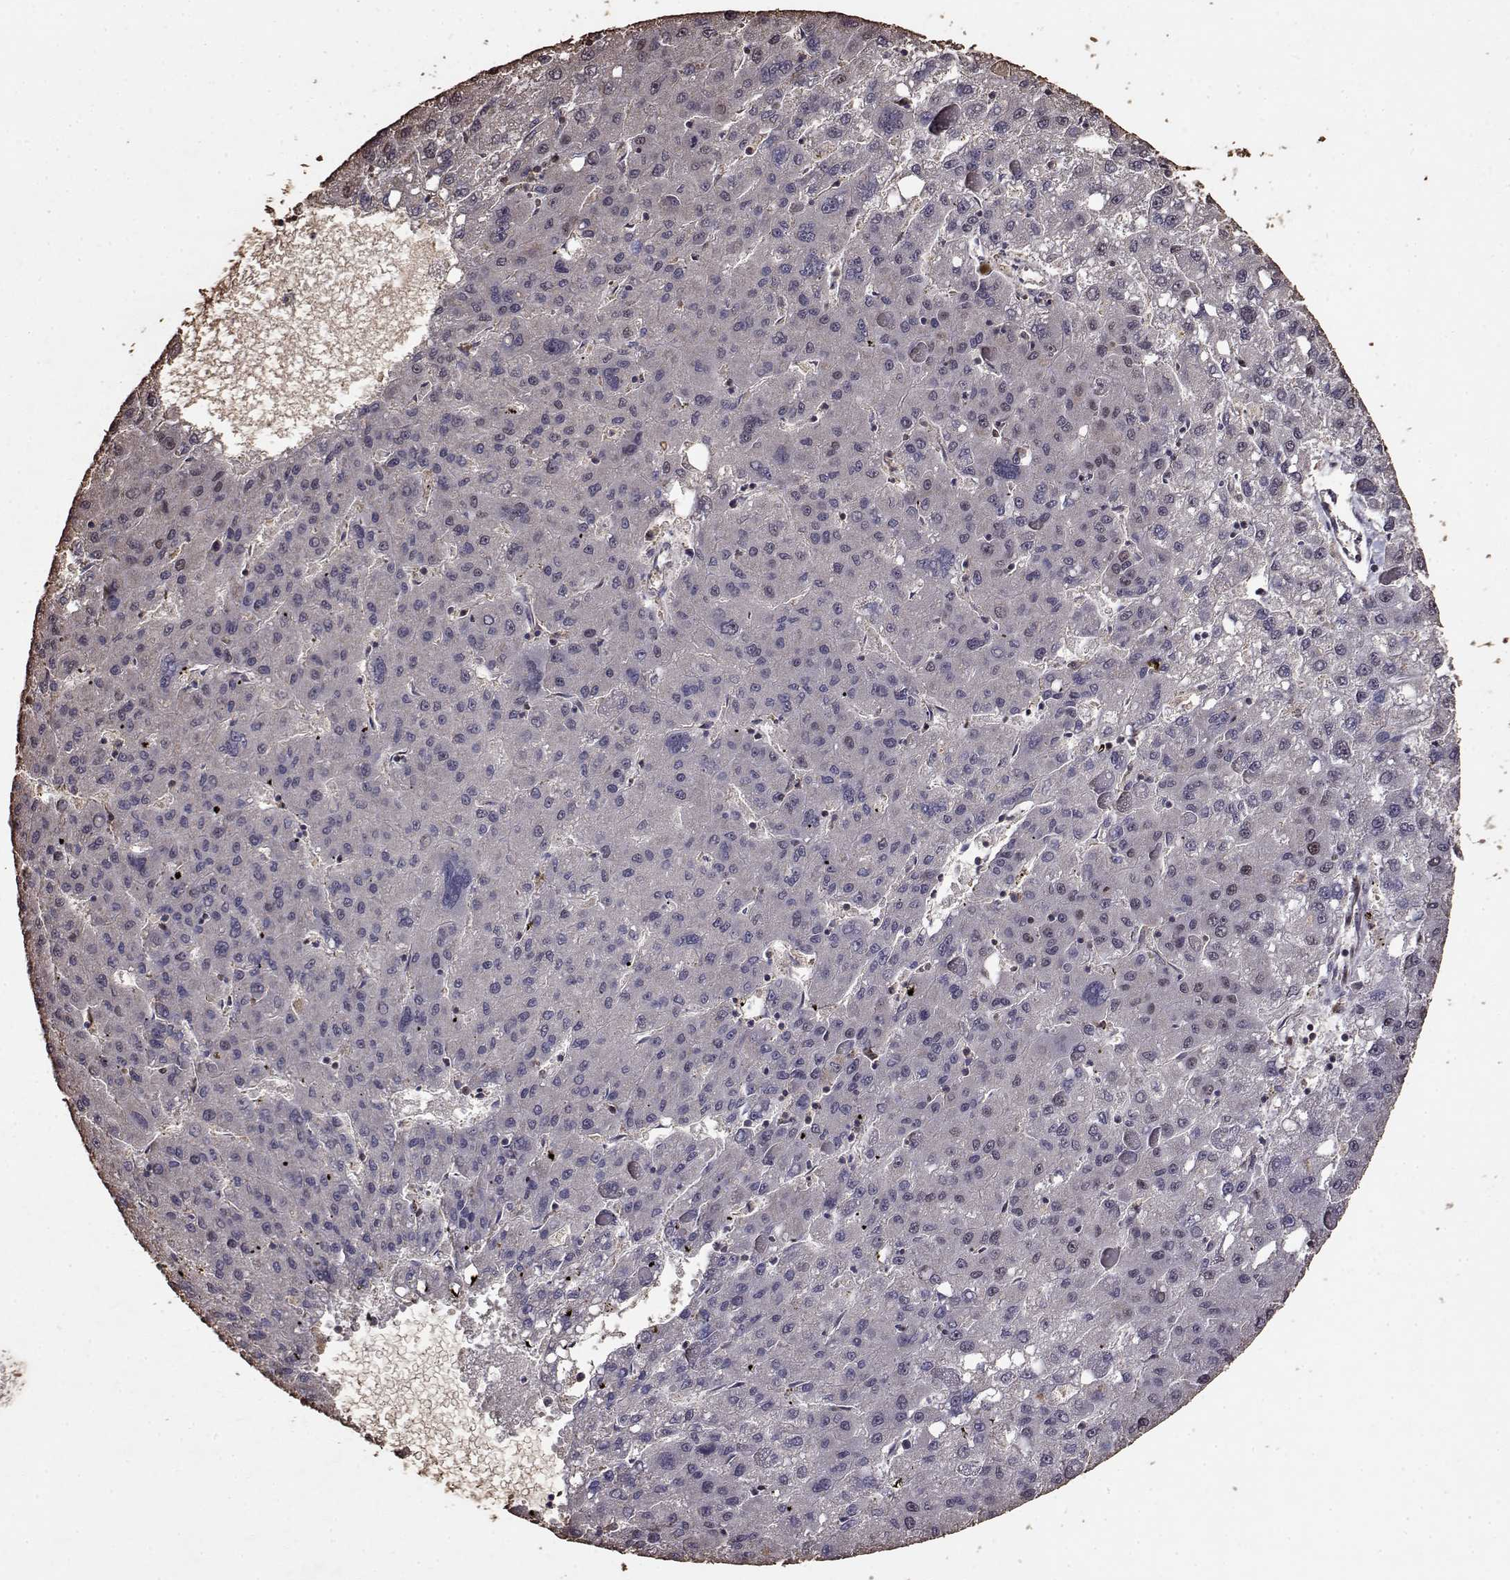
{"staining": {"intensity": "weak", "quantity": "25%-75%", "location": "nuclear"}, "tissue": "liver cancer", "cell_type": "Tumor cells", "image_type": "cancer", "snomed": [{"axis": "morphology", "description": "Carcinoma, Hepatocellular, NOS"}, {"axis": "topography", "description": "Liver"}], "caption": "An immunohistochemistry micrograph of neoplastic tissue is shown. Protein staining in brown shows weak nuclear positivity in liver cancer (hepatocellular carcinoma) within tumor cells. (DAB = brown stain, brightfield microscopy at high magnification).", "gene": "TOE1", "patient": {"sex": "female", "age": 82}}